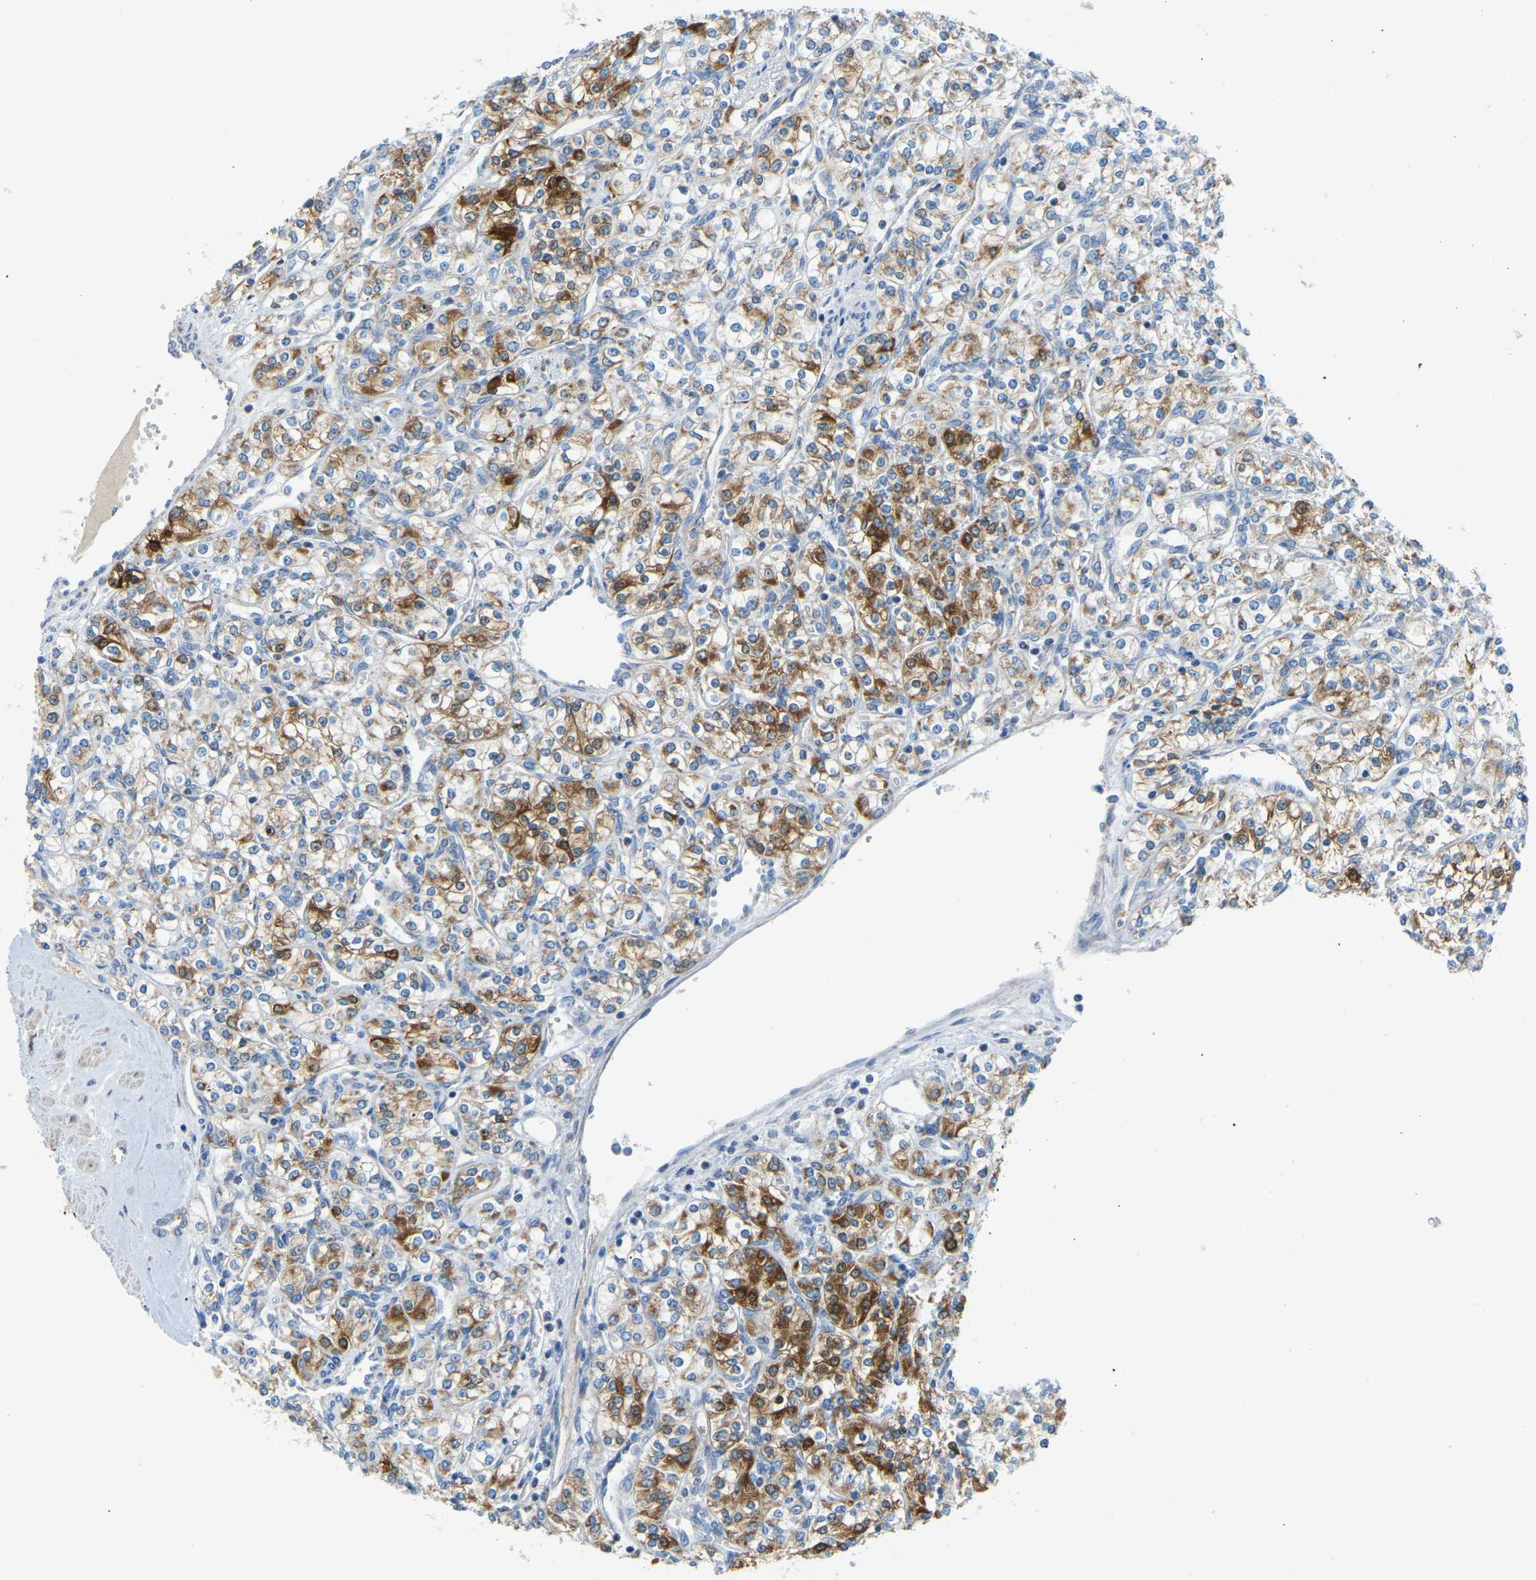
{"staining": {"intensity": "moderate", "quantity": "25%-75%", "location": "cytoplasmic/membranous"}, "tissue": "renal cancer", "cell_type": "Tumor cells", "image_type": "cancer", "snomed": [{"axis": "morphology", "description": "Adenocarcinoma, NOS"}, {"axis": "topography", "description": "Kidney"}], "caption": "A brown stain highlights moderate cytoplasmic/membranous positivity of a protein in renal cancer (adenocarcinoma) tumor cells.", "gene": "GDA", "patient": {"sex": "male", "age": 77}}